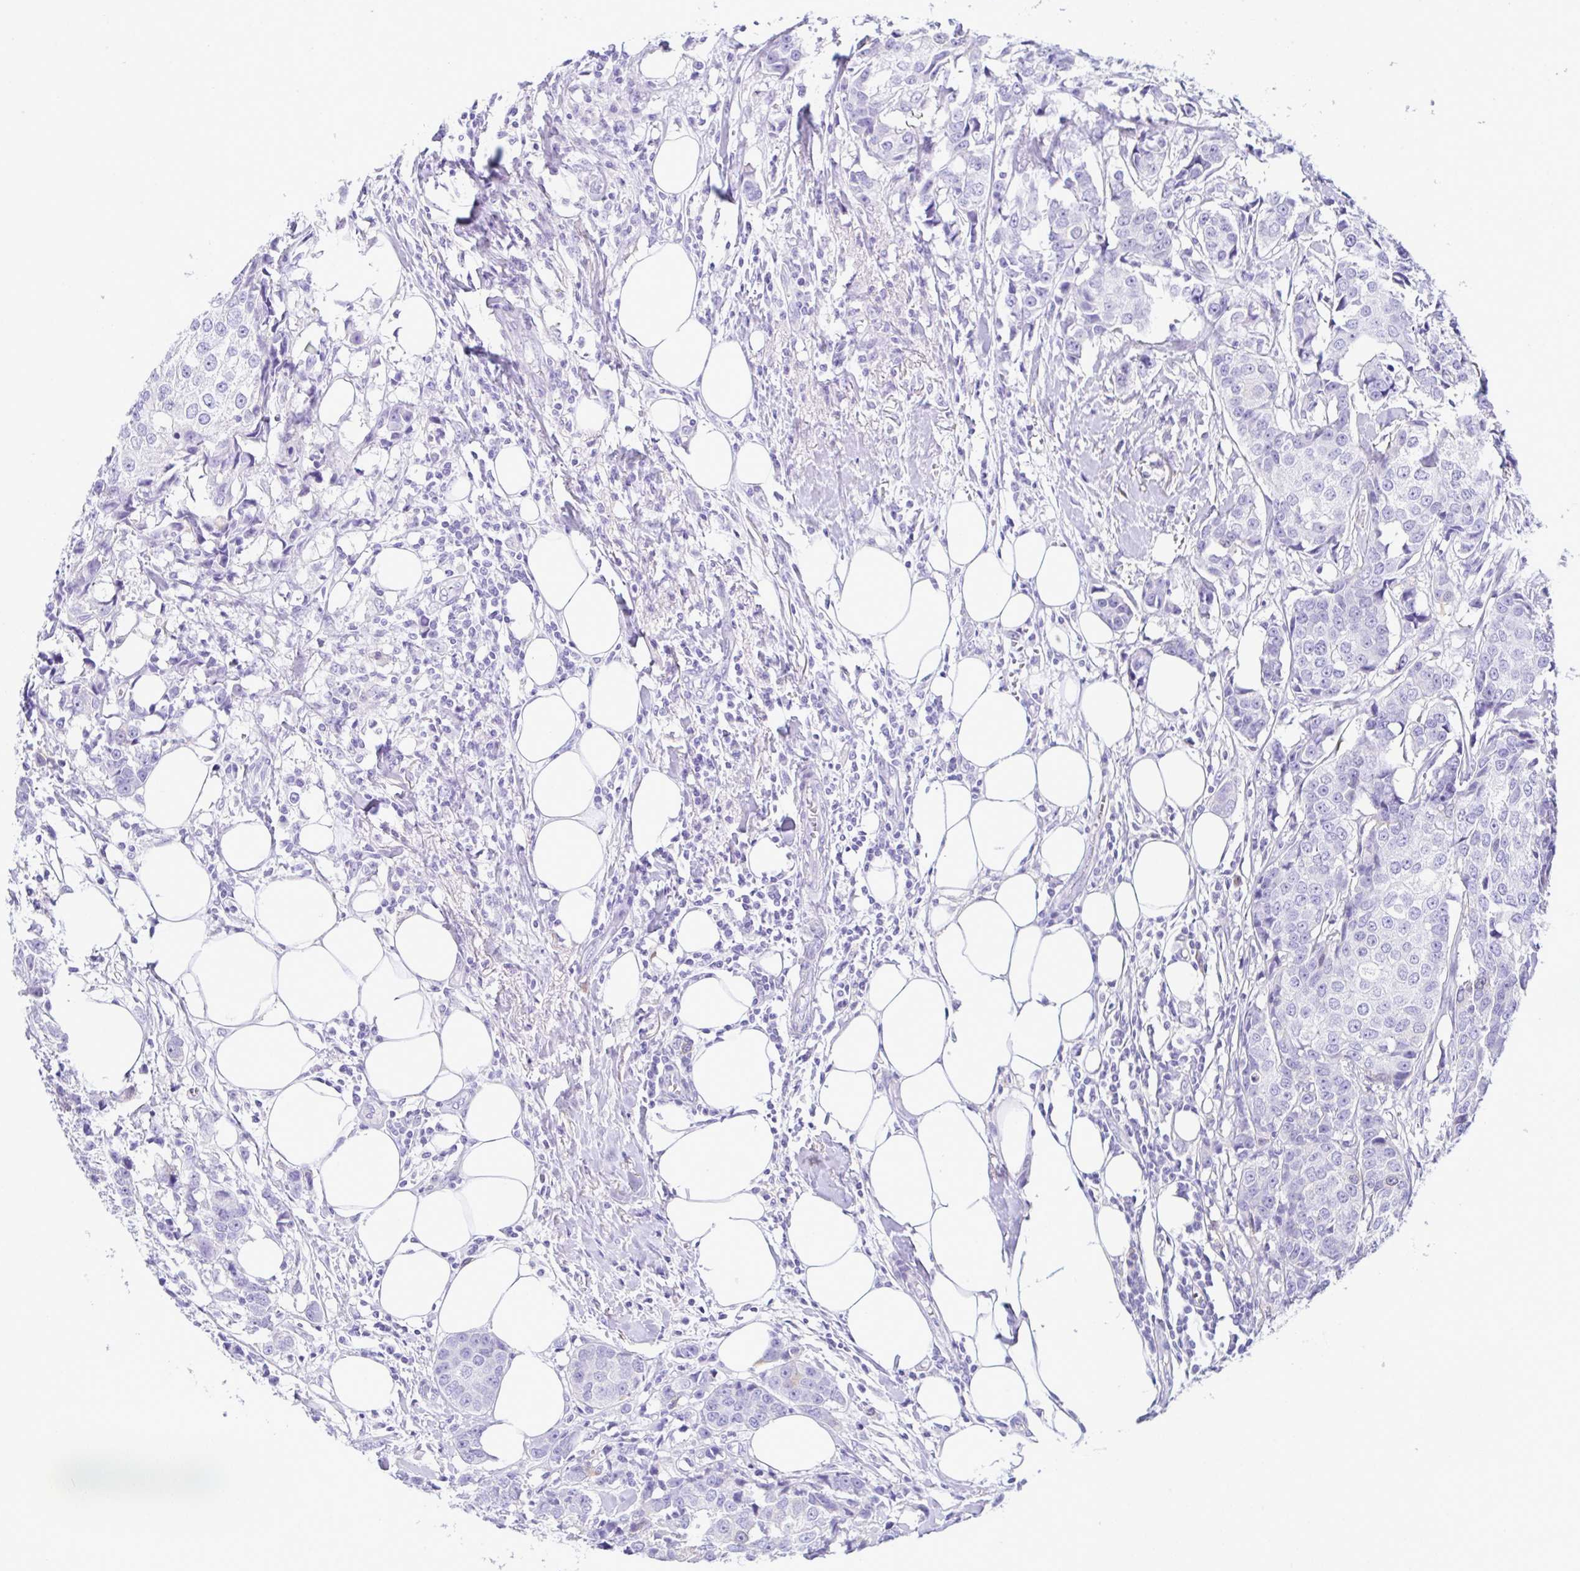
{"staining": {"intensity": "negative", "quantity": "none", "location": "none"}, "tissue": "breast cancer", "cell_type": "Tumor cells", "image_type": "cancer", "snomed": [{"axis": "morphology", "description": "Duct carcinoma"}, {"axis": "topography", "description": "Breast"}], "caption": "Breast intraductal carcinoma stained for a protein using immunohistochemistry (IHC) shows no positivity tumor cells.", "gene": "RRM2", "patient": {"sex": "female", "age": 80}}